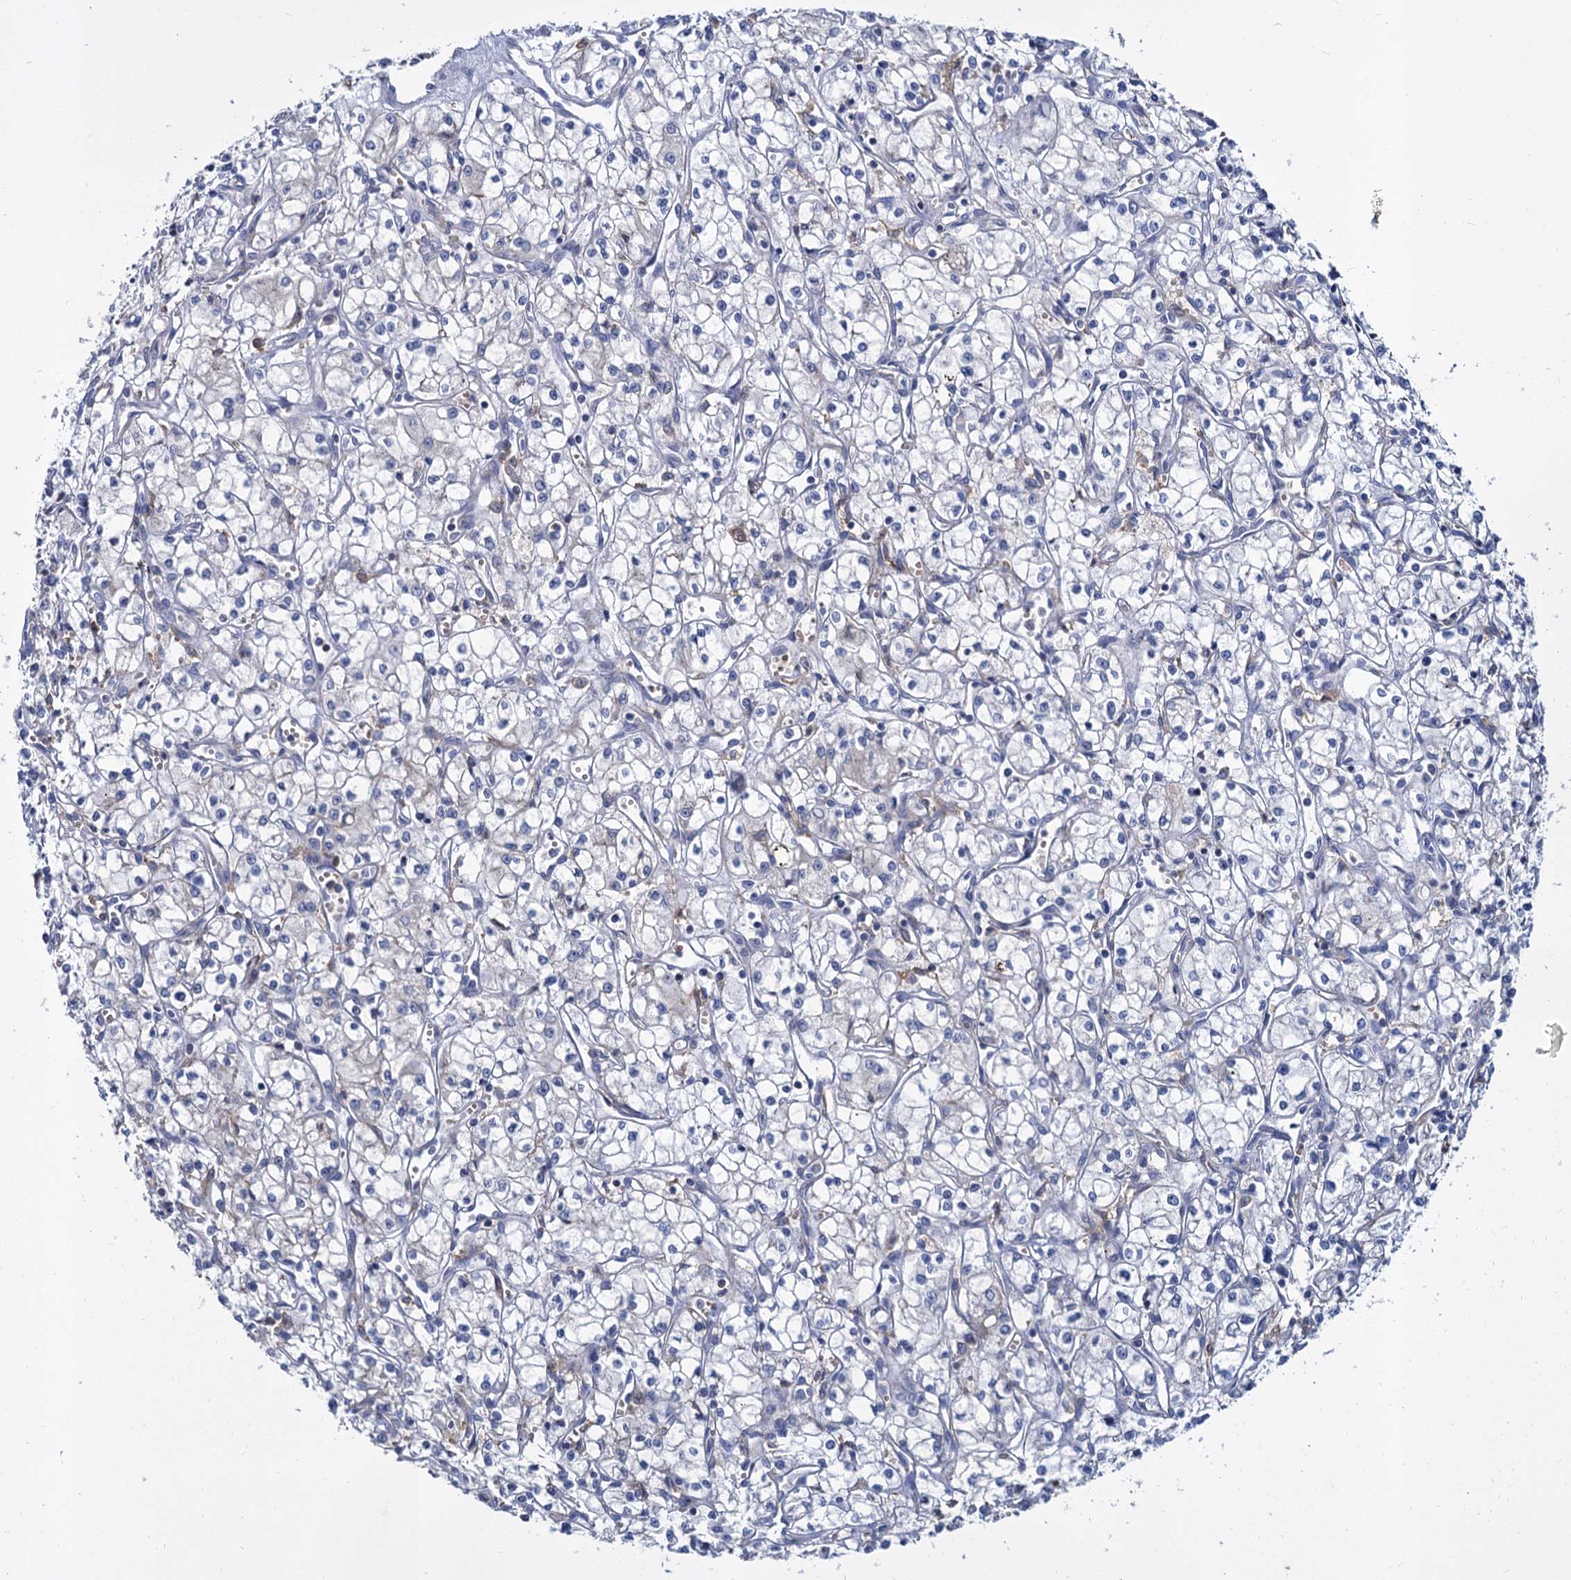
{"staining": {"intensity": "negative", "quantity": "none", "location": "none"}, "tissue": "renal cancer", "cell_type": "Tumor cells", "image_type": "cancer", "snomed": [{"axis": "morphology", "description": "Adenocarcinoma, NOS"}, {"axis": "topography", "description": "Kidney"}], "caption": "The histopathology image exhibits no staining of tumor cells in renal adenocarcinoma.", "gene": "GCLC", "patient": {"sex": "male", "age": 59}}